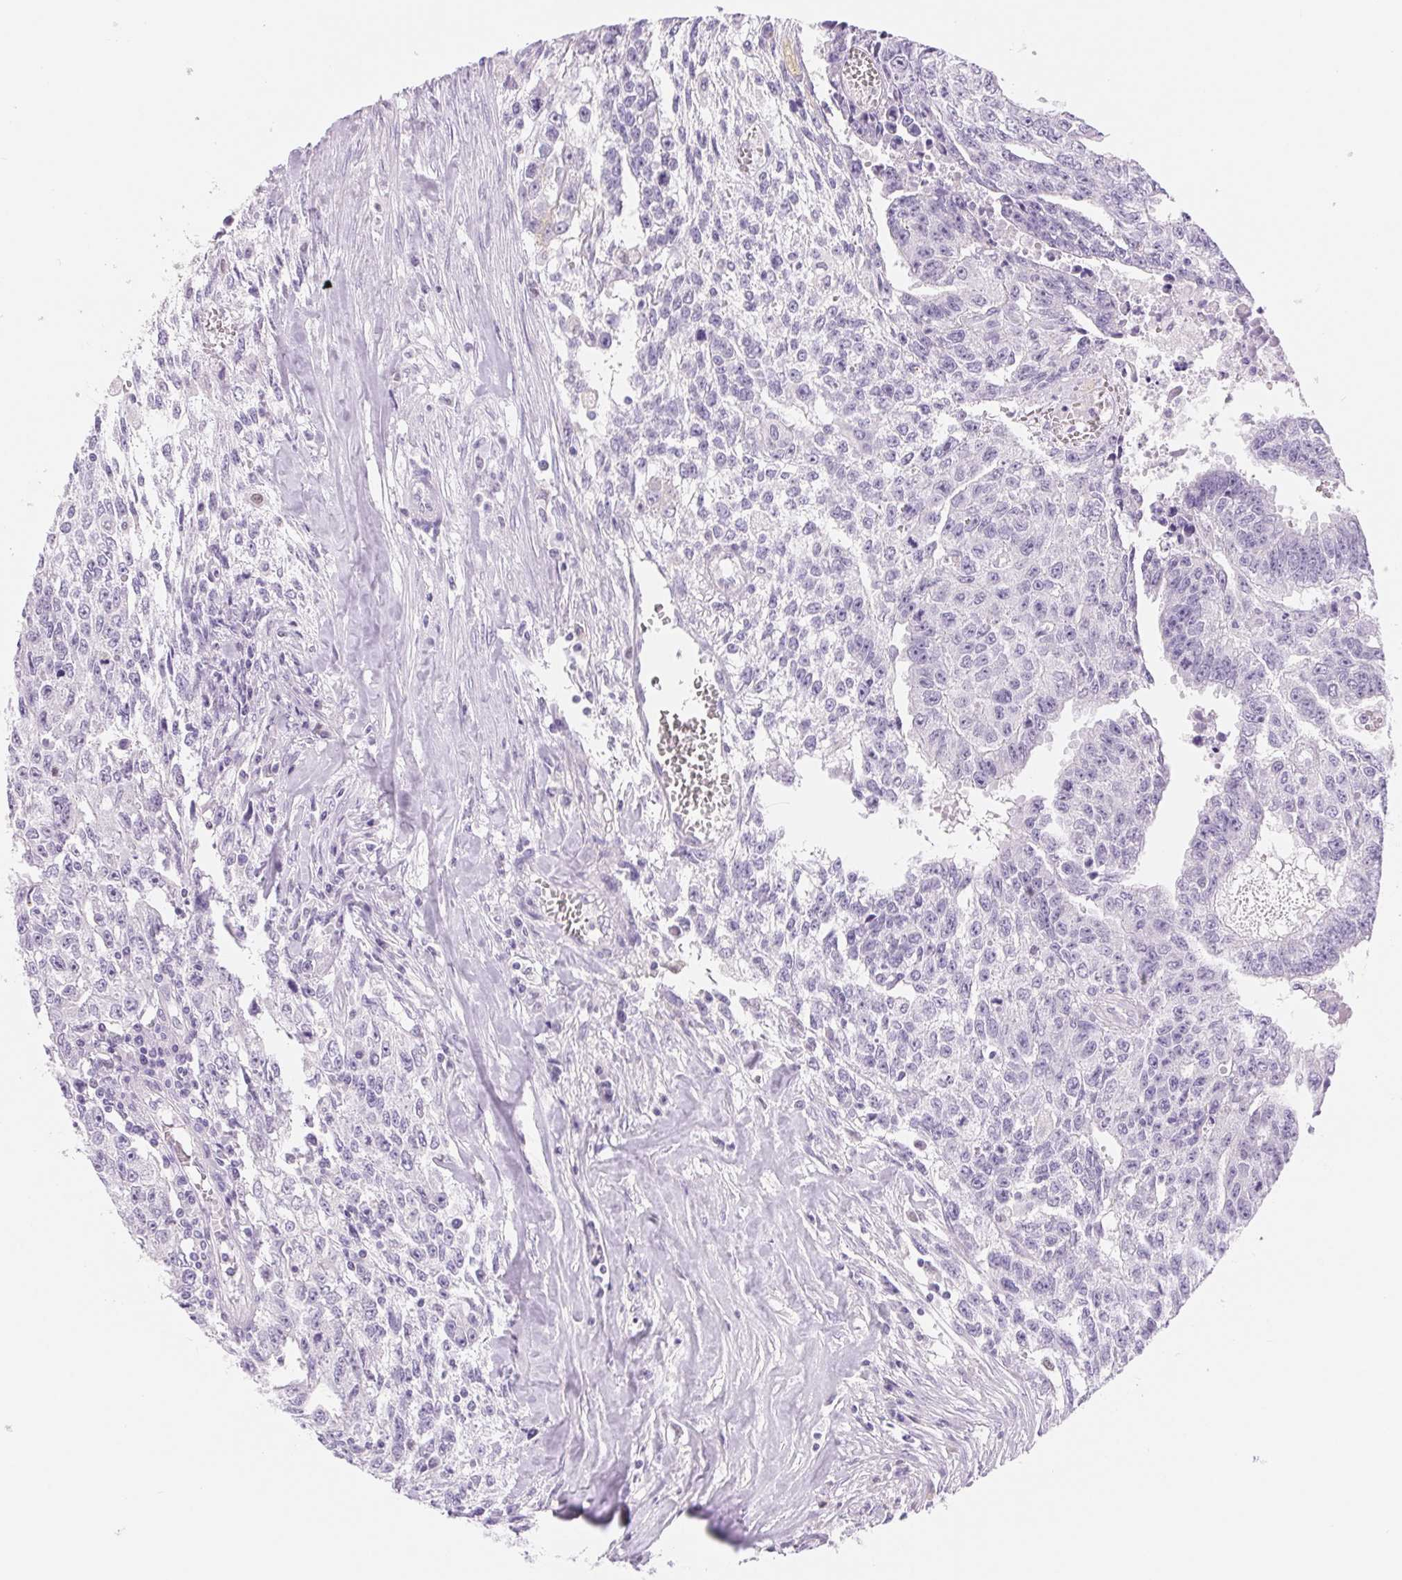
{"staining": {"intensity": "negative", "quantity": "none", "location": "none"}, "tissue": "testis cancer", "cell_type": "Tumor cells", "image_type": "cancer", "snomed": [{"axis": "morphology", "description": "Carcinoma, Embryonal, NOS"}, {"axis": "morphology", "description": "Teratoma, malignant, NOS"}, {"axis": "topography", "description": "Testis"}], "caption": "Immunohistochemistry histopathology image of human testis cancer (malignant teratoma) stained for a protein (brown), which reveals no expression in tumor cells.", "gene": "ASGR2", "patient": {"sex": "male", "age": 24}}